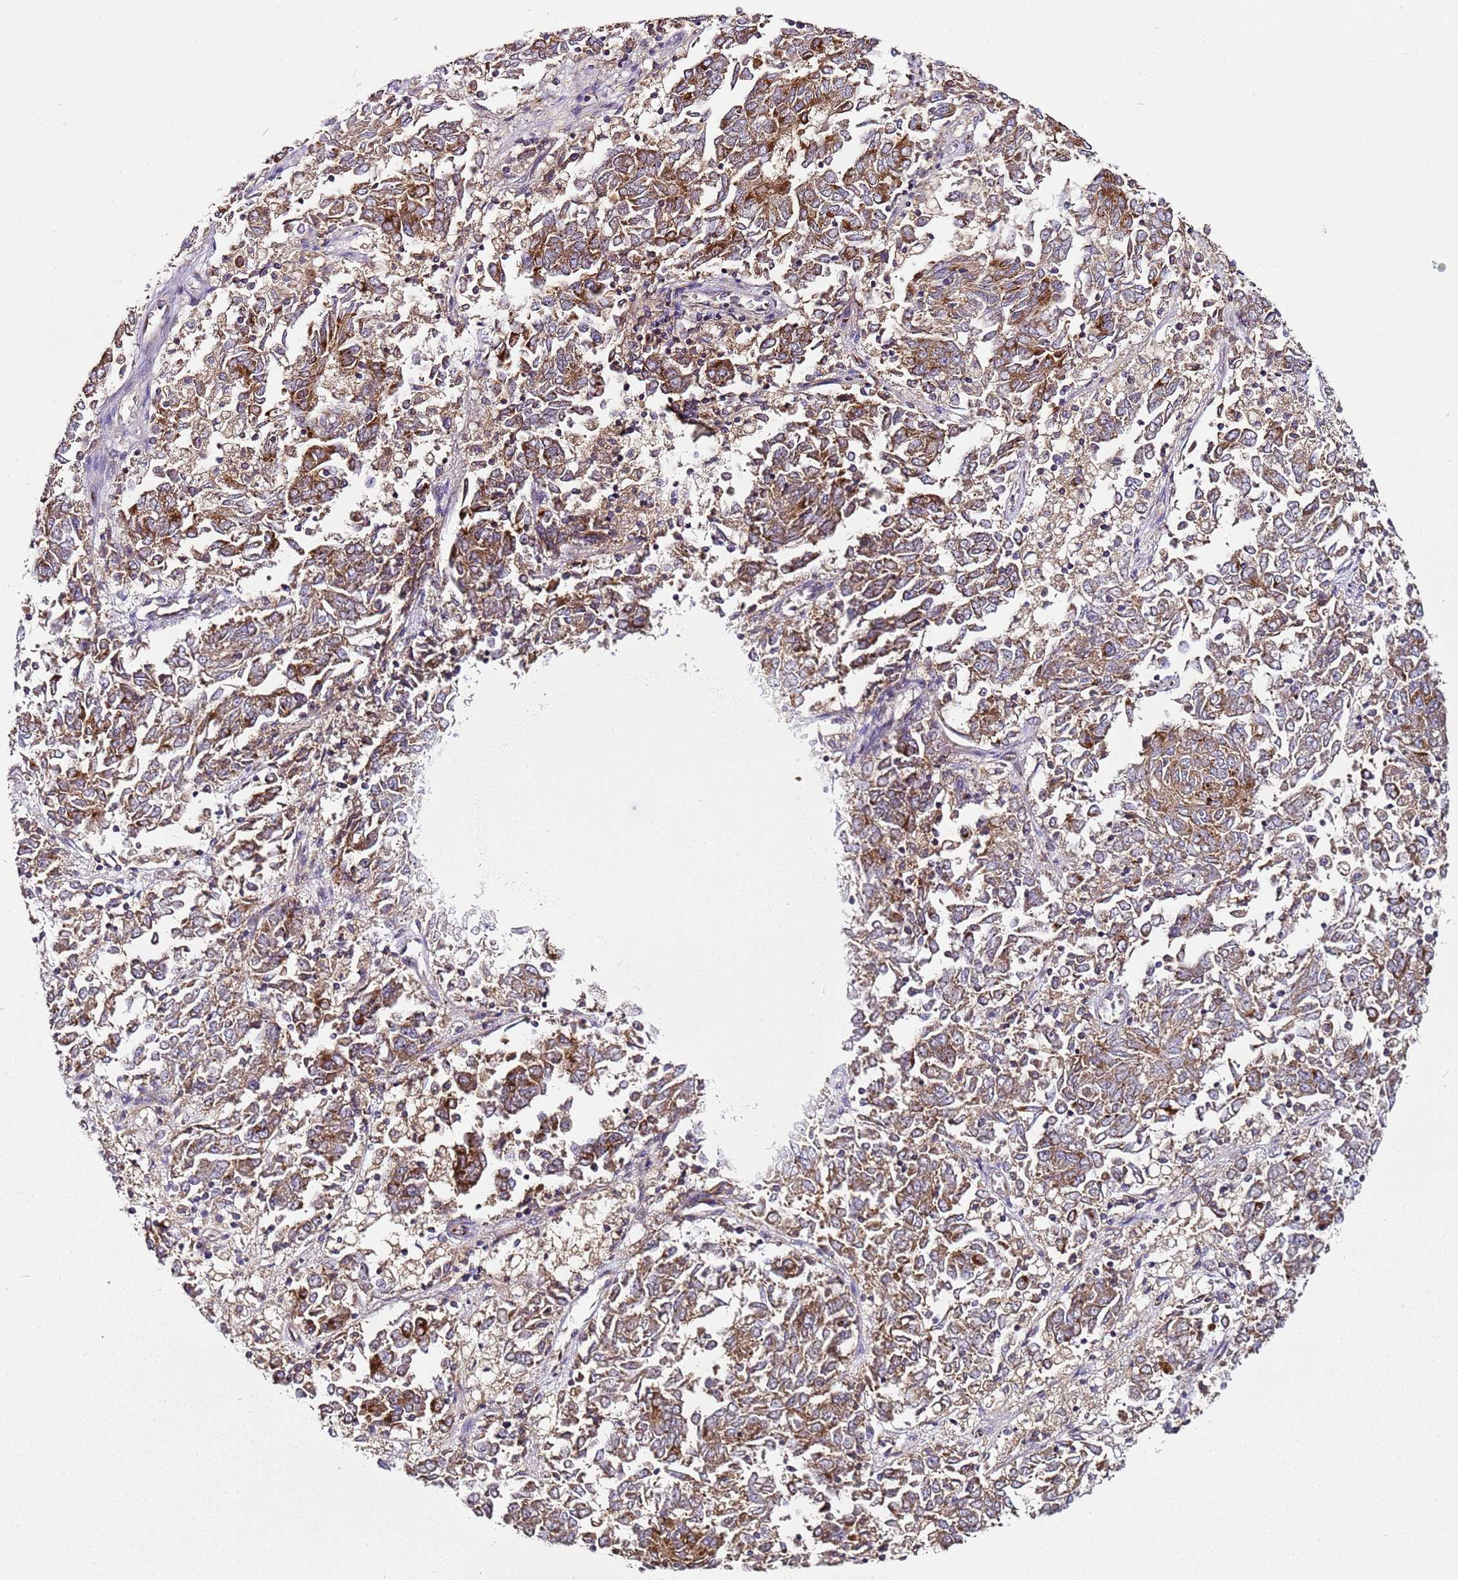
{"staining": {"intensity": "moderate", "quantity": ">75%", "location": "cytoplasmic/membranous"}, "tissue": "endometrial cancer", "cell_type": "Tumor cells", "image_type": "cancer", "snomed": [{"axis": "morphology", "description": "Adenocarcinoma, NOS"}, {"axis": "topography", "description": "Endometrium"}], "caption": "This is a histology image of IHC staining of endometrial cancer, which shows moderate staining in the cytoplasmic/membranous of tumor cells.", "gene": "MRPL49", "patient": {"sex": "female", "age": 80}}